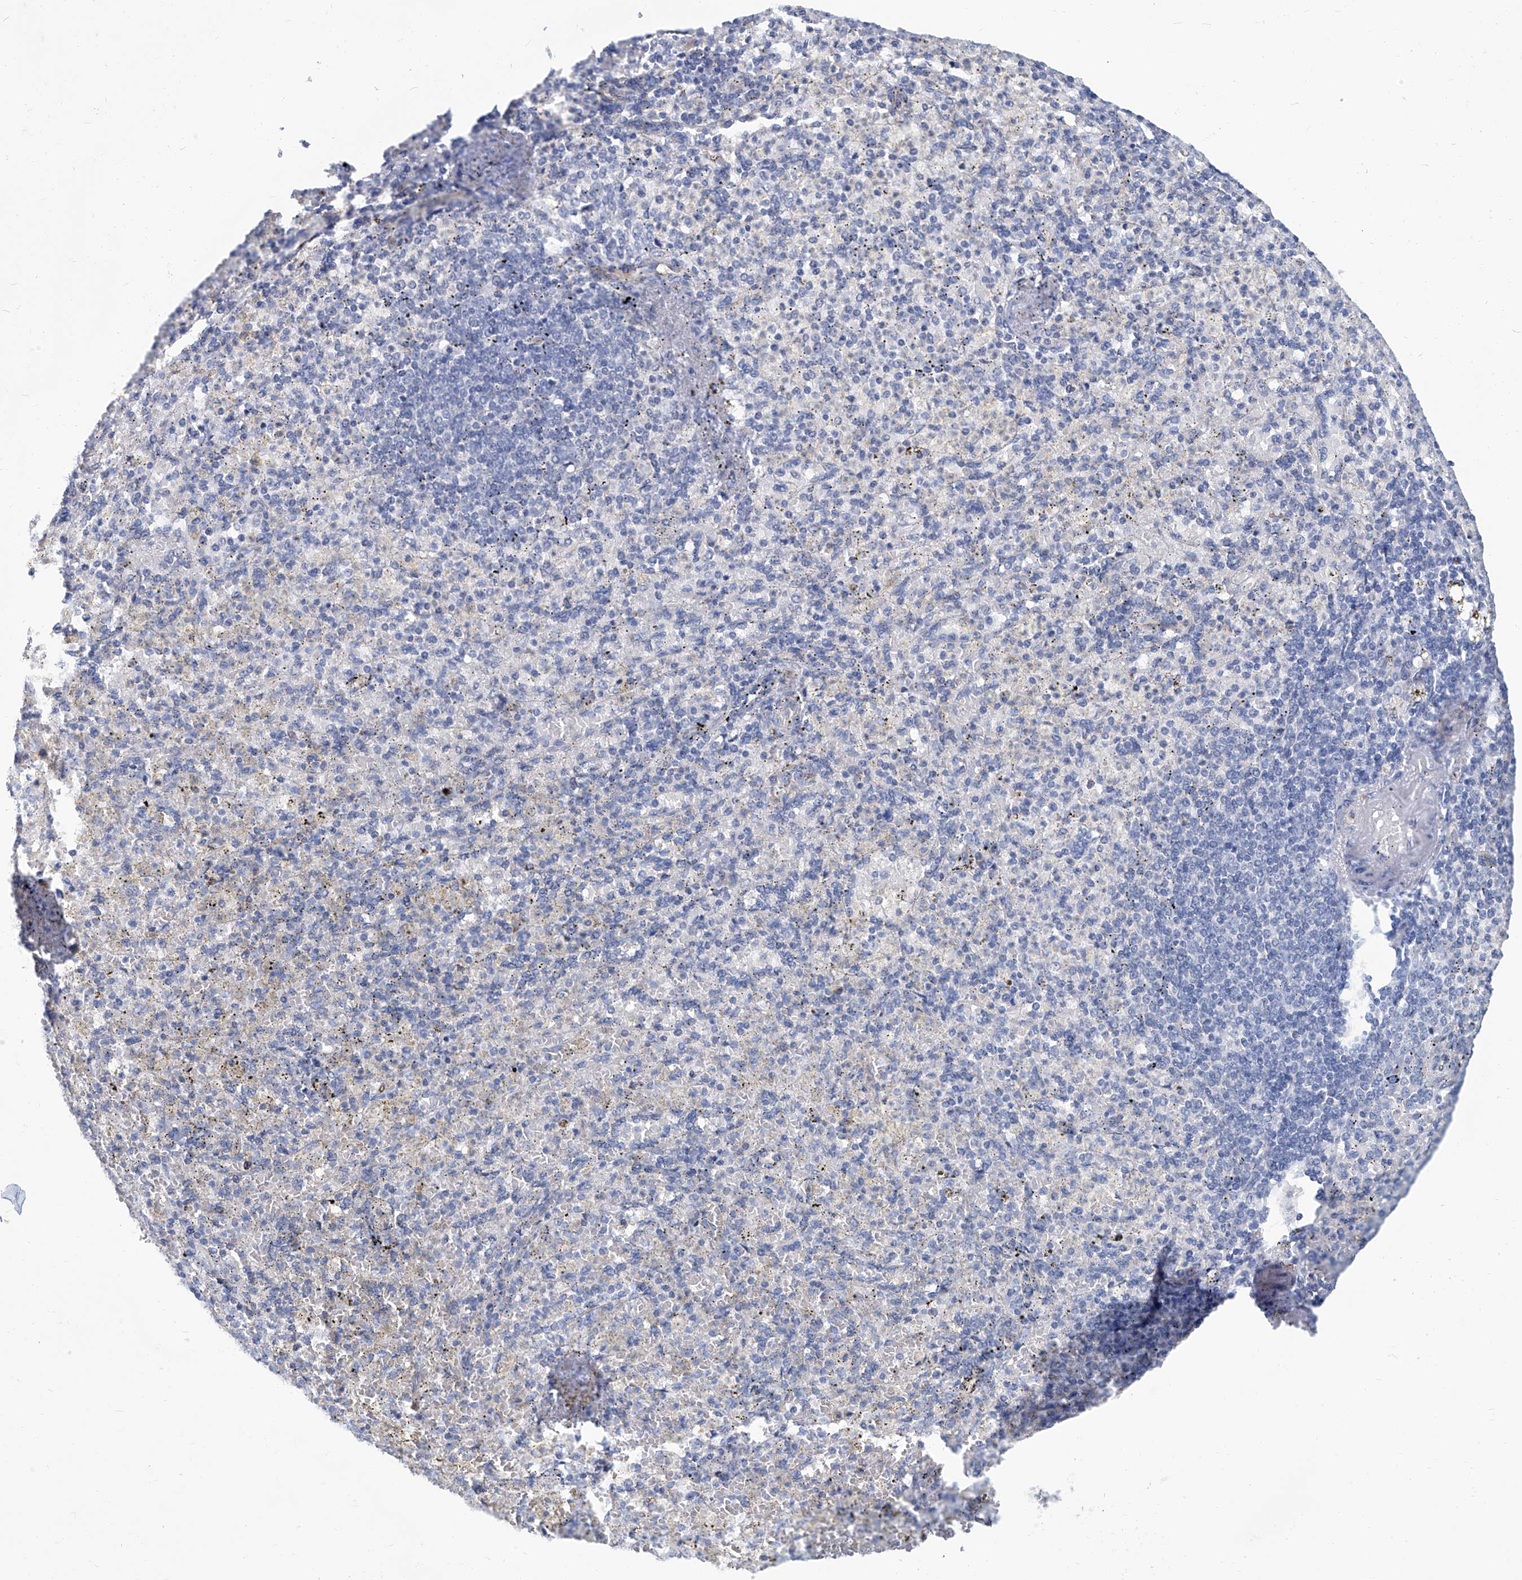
{"staining": {"intensity": "negative", "quantity": "none", "location": "none"}, "tissue": "spleen", "cell_type": "Cells in red pulp", "image_type": "normal", "snomed": [{"axis": "morphology", "description": "Normal tissue, NOS"}, {"axis": "topography", "description": "Spleen"}], "caption": "This is an IHC histopathology image of normal human spleen. There is no positivity in cells in red pulp.", "gene": "PFKL", "patient": {"sex": "female", "age": 74}}